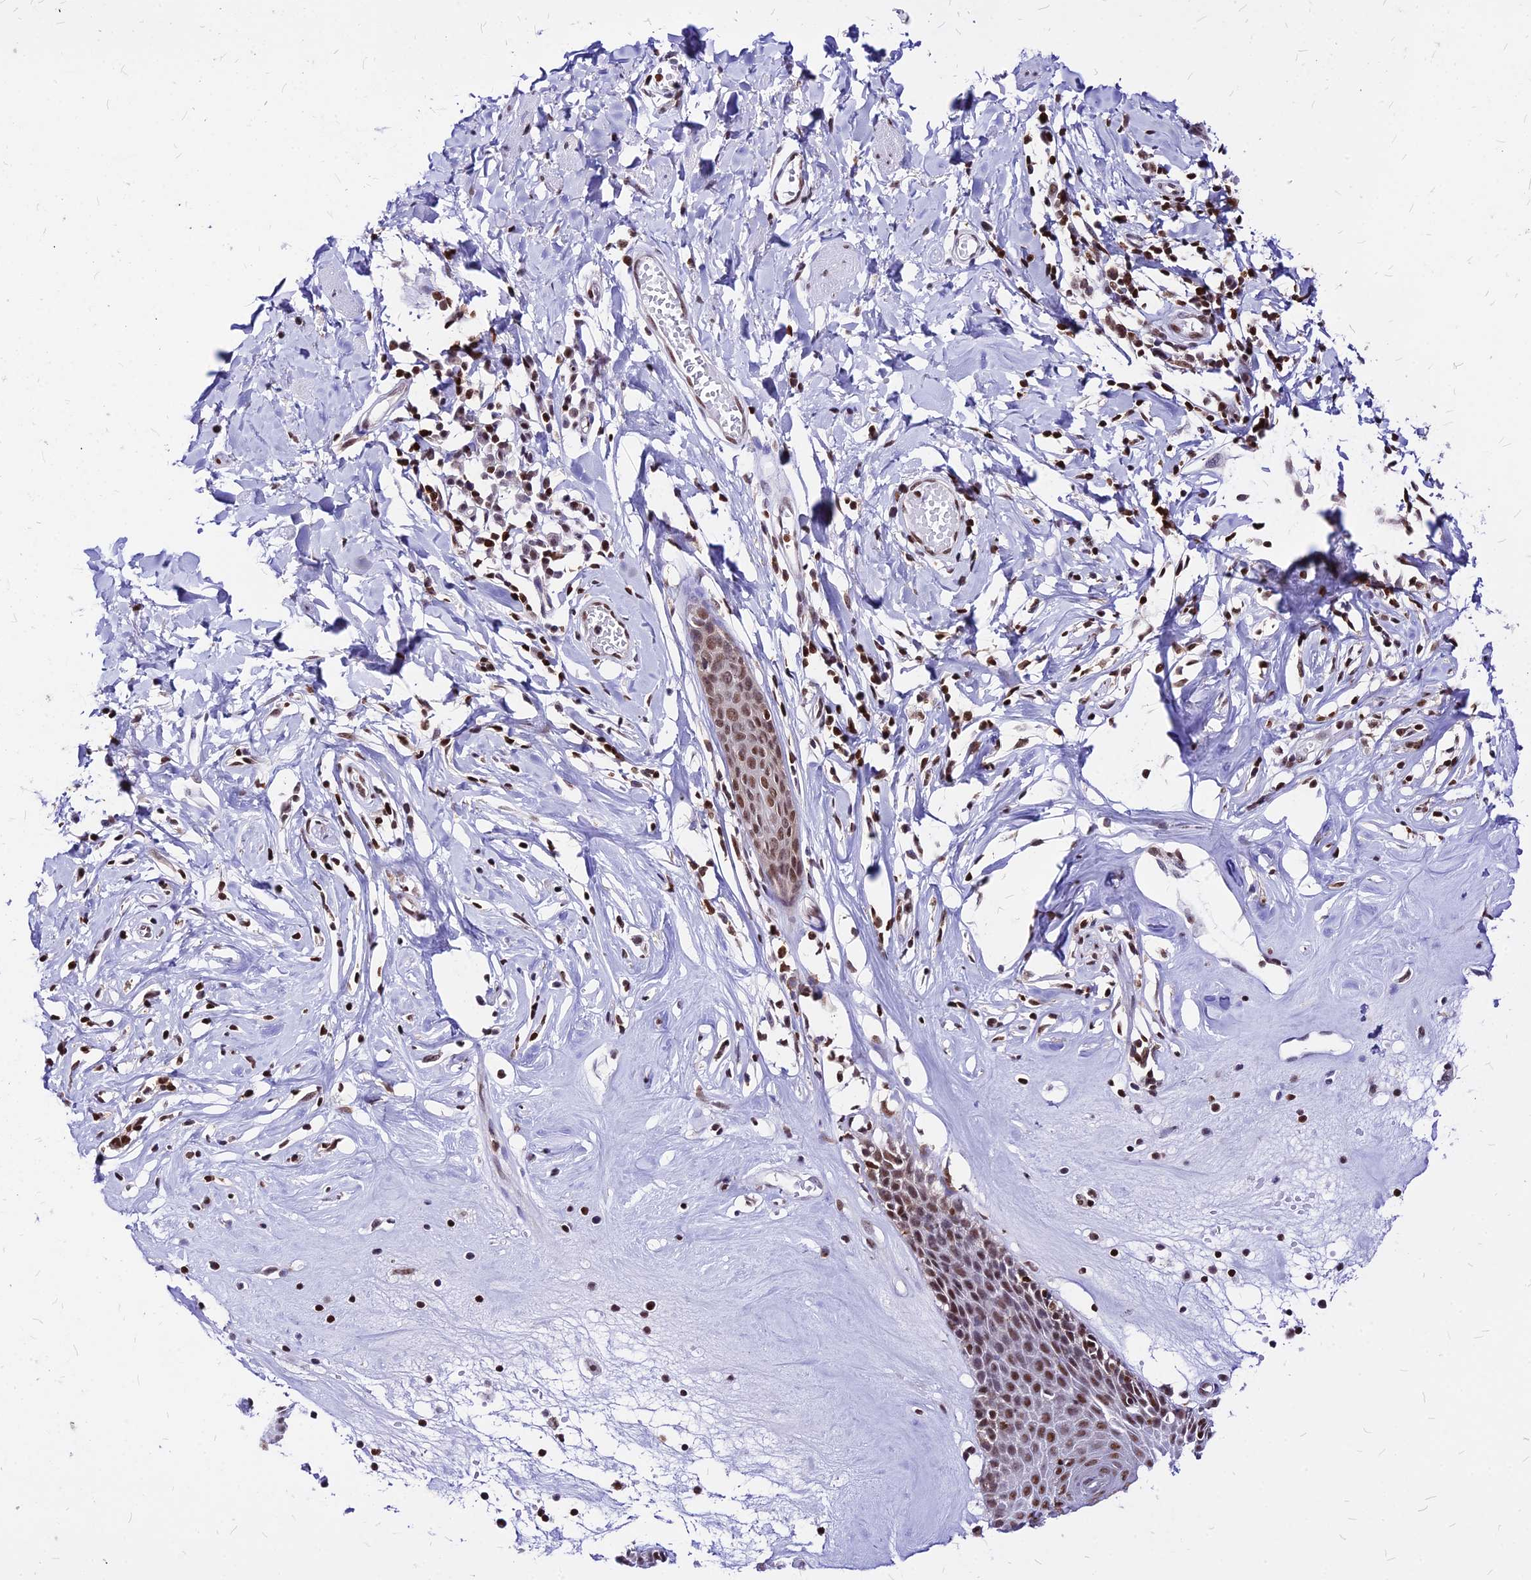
{"staining": {"intensity": "moderate", "quantity": ">75%", "location": "nuclear"}, "tissue": "skin", "cell_type": "Epidermal cells", "image_type": "normal", "snomed": [{"axis": "morphology", "description": "Normal tissue, NOS"}, {"axis": "morphology", "description": "Inflammation, NOS"}, {"axis": "topography", "description": "Vulva"}], "caption": "Immunohistochemical staining of unremarkable skin exhibits medium levels of moderate nuclear expression in approximately >75% of epidermal cells.", "gene": "PAXX", "patient": {"sex": "female", "age": 84}}